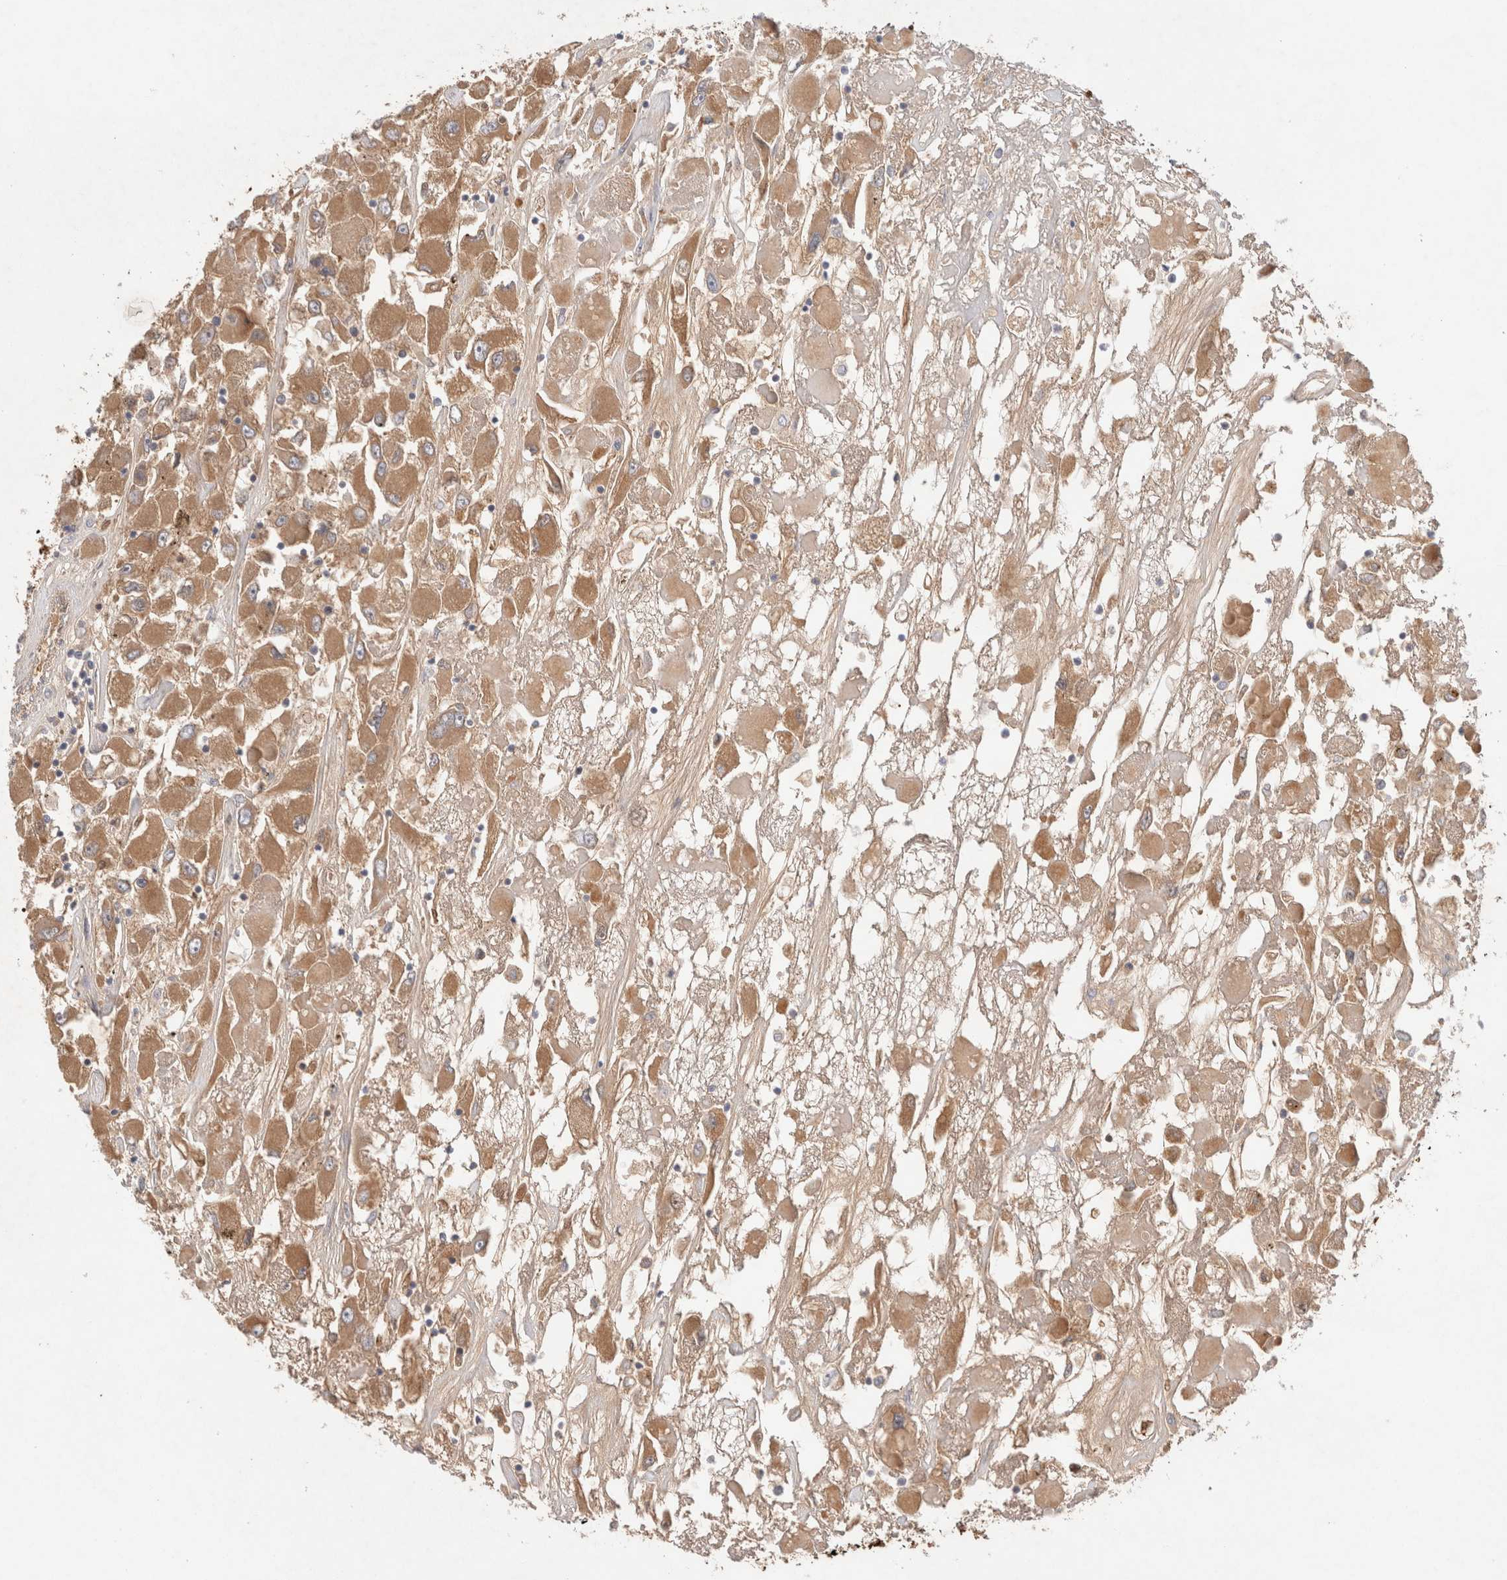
{"staining": {"intensity": "moderate", "quantity": ">75%", "location": "cytoplasmic/membranous"}, "tissue": "renal cancer", "cell_type": "Tumor cells", "image_type": "cancer", "snomed": [{"axis": "morphology", "description": "Adenocarcinoma, NOS"}, {"axis": "topography", "description": "Kidney"}], "caption": "Protein expression by immunohistochemistry (IHC) exhibits moderate cytoplasmic/membranous staining in about >75% of tumor cells in renal adenocarcinoma.", "gene": "MST1", "patient": {"sex": "female", "age": 52}}